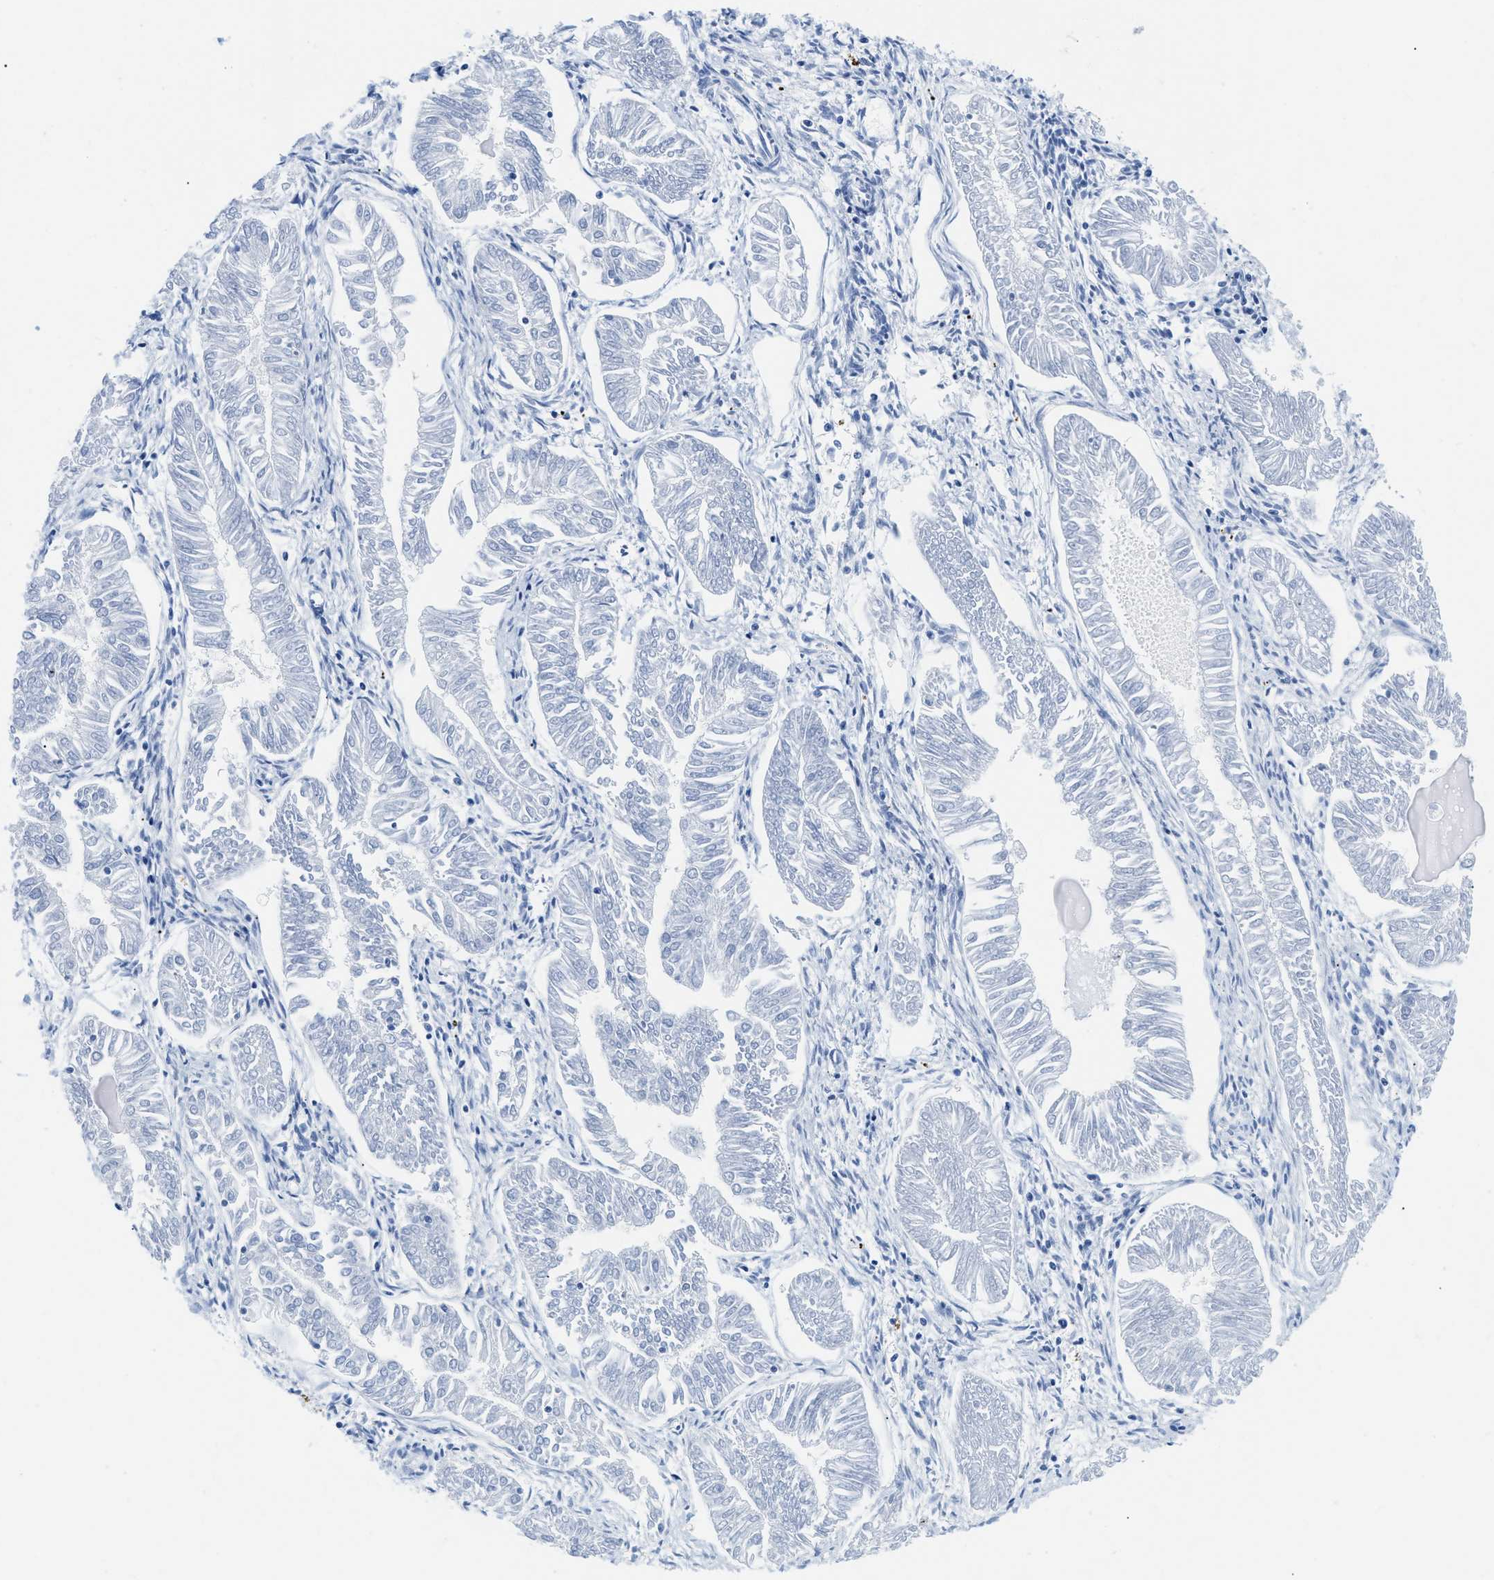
{"staining": {"intensity": "negative", "quantity": "none", "location": "none"}, "tissue": "endometrial cancer", "cell_type": "Tumor cells", "image_type": "cancer", "snomed": [{"axis": "morphology", "description": "Adenocarcinoma, NOS"}, {"axis": "topography", "description": "Endometrium"}], "caption": "Immunohistochemistry (IHC) image of neoplastic tissue: human endometrial cancer (adenocarcinoma) stained with DAB displays no significant protein positivity in tumor cells.", "gene": "GSN", "patient": {"sex": "female", "age": 53}}